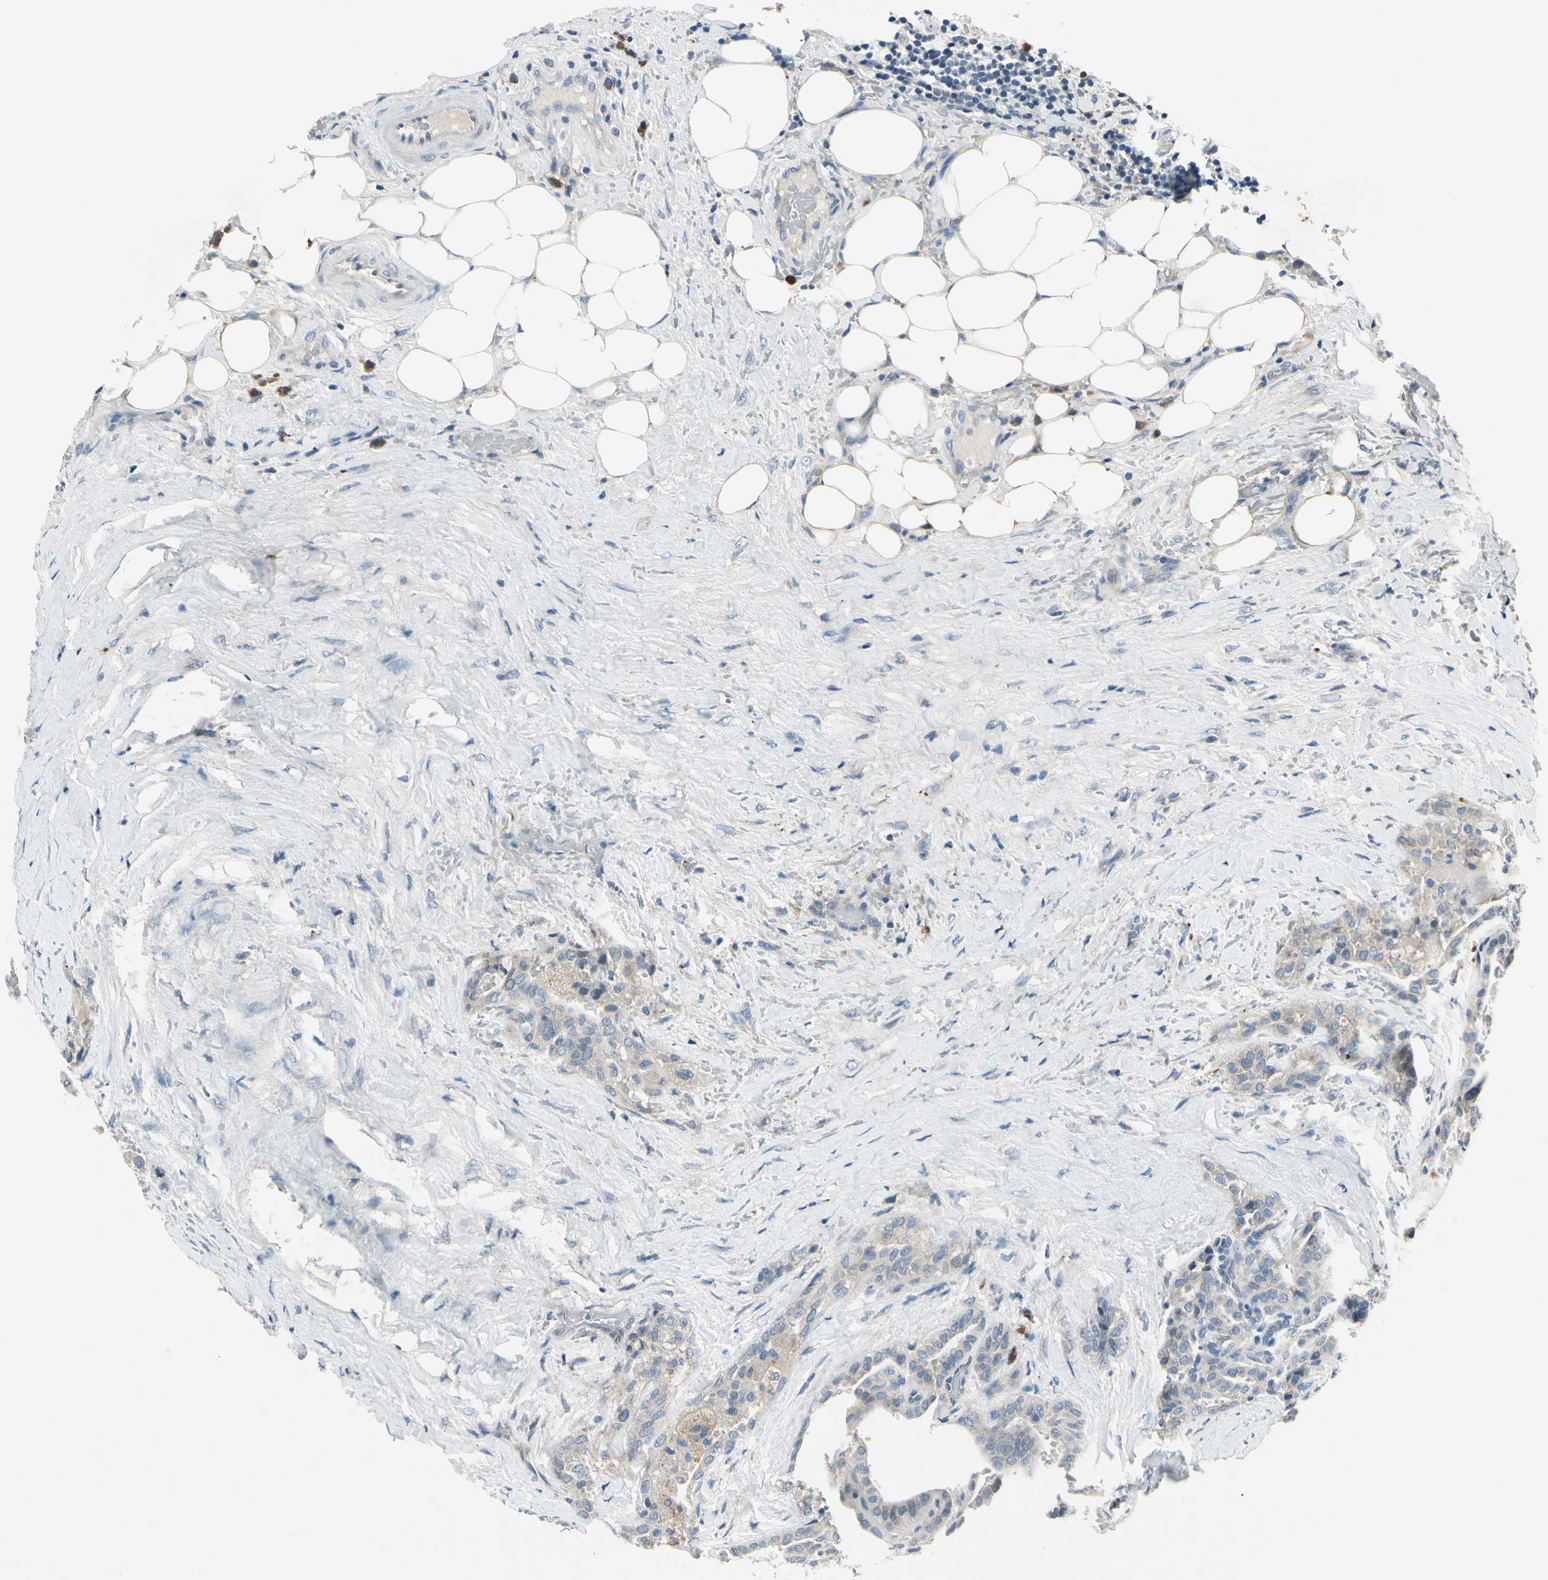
{"staining": {"intensity": "weak", "quantity": ">75%", "location": "cytoplasmic/membranous"}, "tissue": "thyroid cancer", "cell_type": "Tumor cells", "image_type": "cancer", "snomed": [{"axis": "morphology", "description": "Papillary adenocarcinoma, NOS"}, {"axis": "topography", "description": "Thyroid gland"}], "caption": "Immunohistochemical staining of thyroid papillary adenocarcinoma shows low levels of weak cytoplasmic/membranous expression in approximately >75% of tumor cells.", "gene": "SELENOK", "patient": {"sex": "male", "age": 77}}